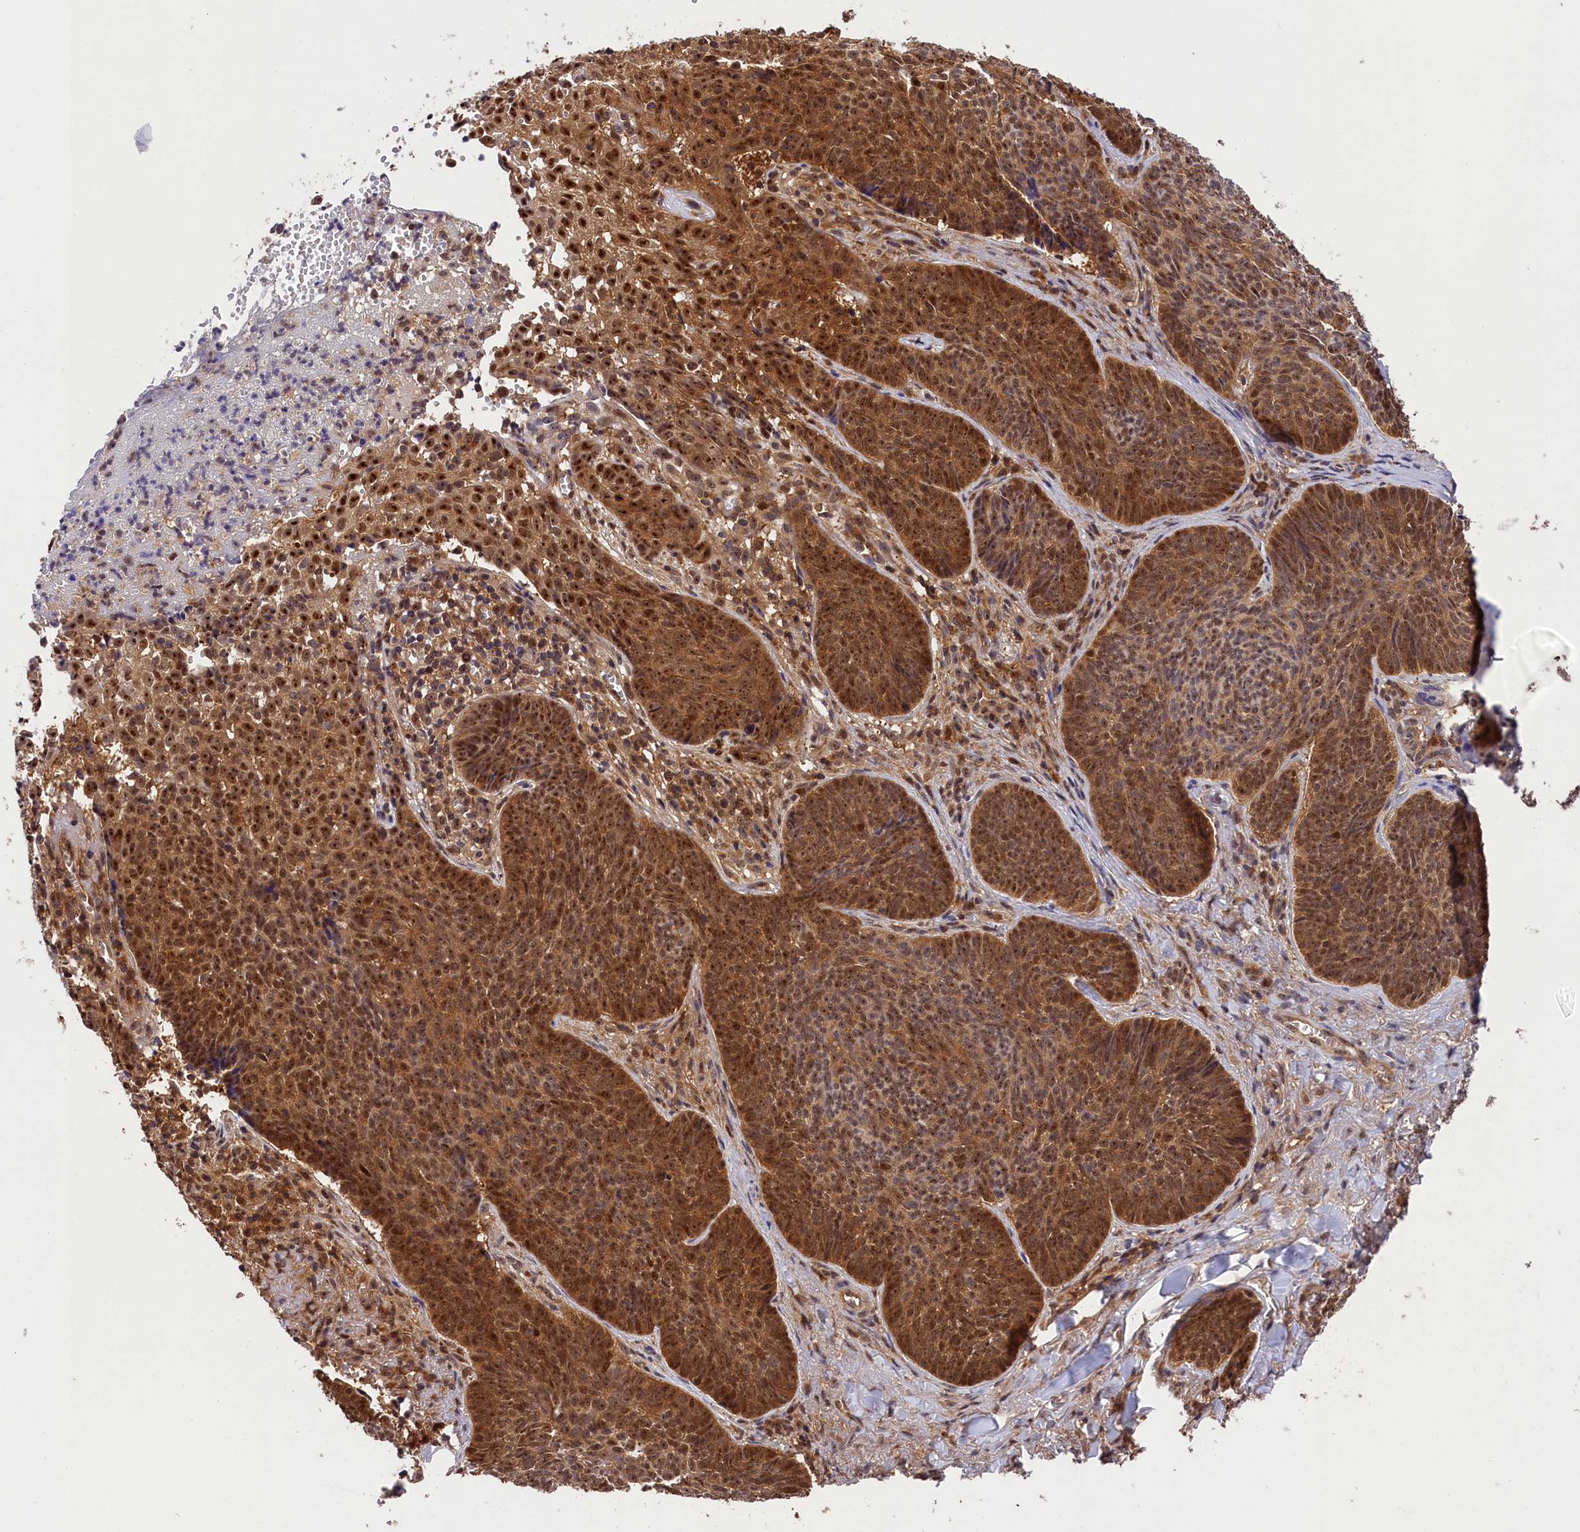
{"staining": {"intensity": "strong", "quantity": ">75%", "location": "cytoplasmic/membranous,nuclear"}, "tissue": "skin cancer", "cell_type": "Tumor cells", "image_type": "cancer", "snomed": [{"axis": "morphology", "description": "Basal cell carcinoma"}, {"axis": "topography", "description": "Skin"}], "caption": "Strong cytoplasmic/membranous and nuclear staining for a protein is identified in approximately >75% of tumor cells of skin cancer (basal cell carcinoma) using IHC.", "gene": "EIF6", "patient": {"sex": "female", "age": 74}}